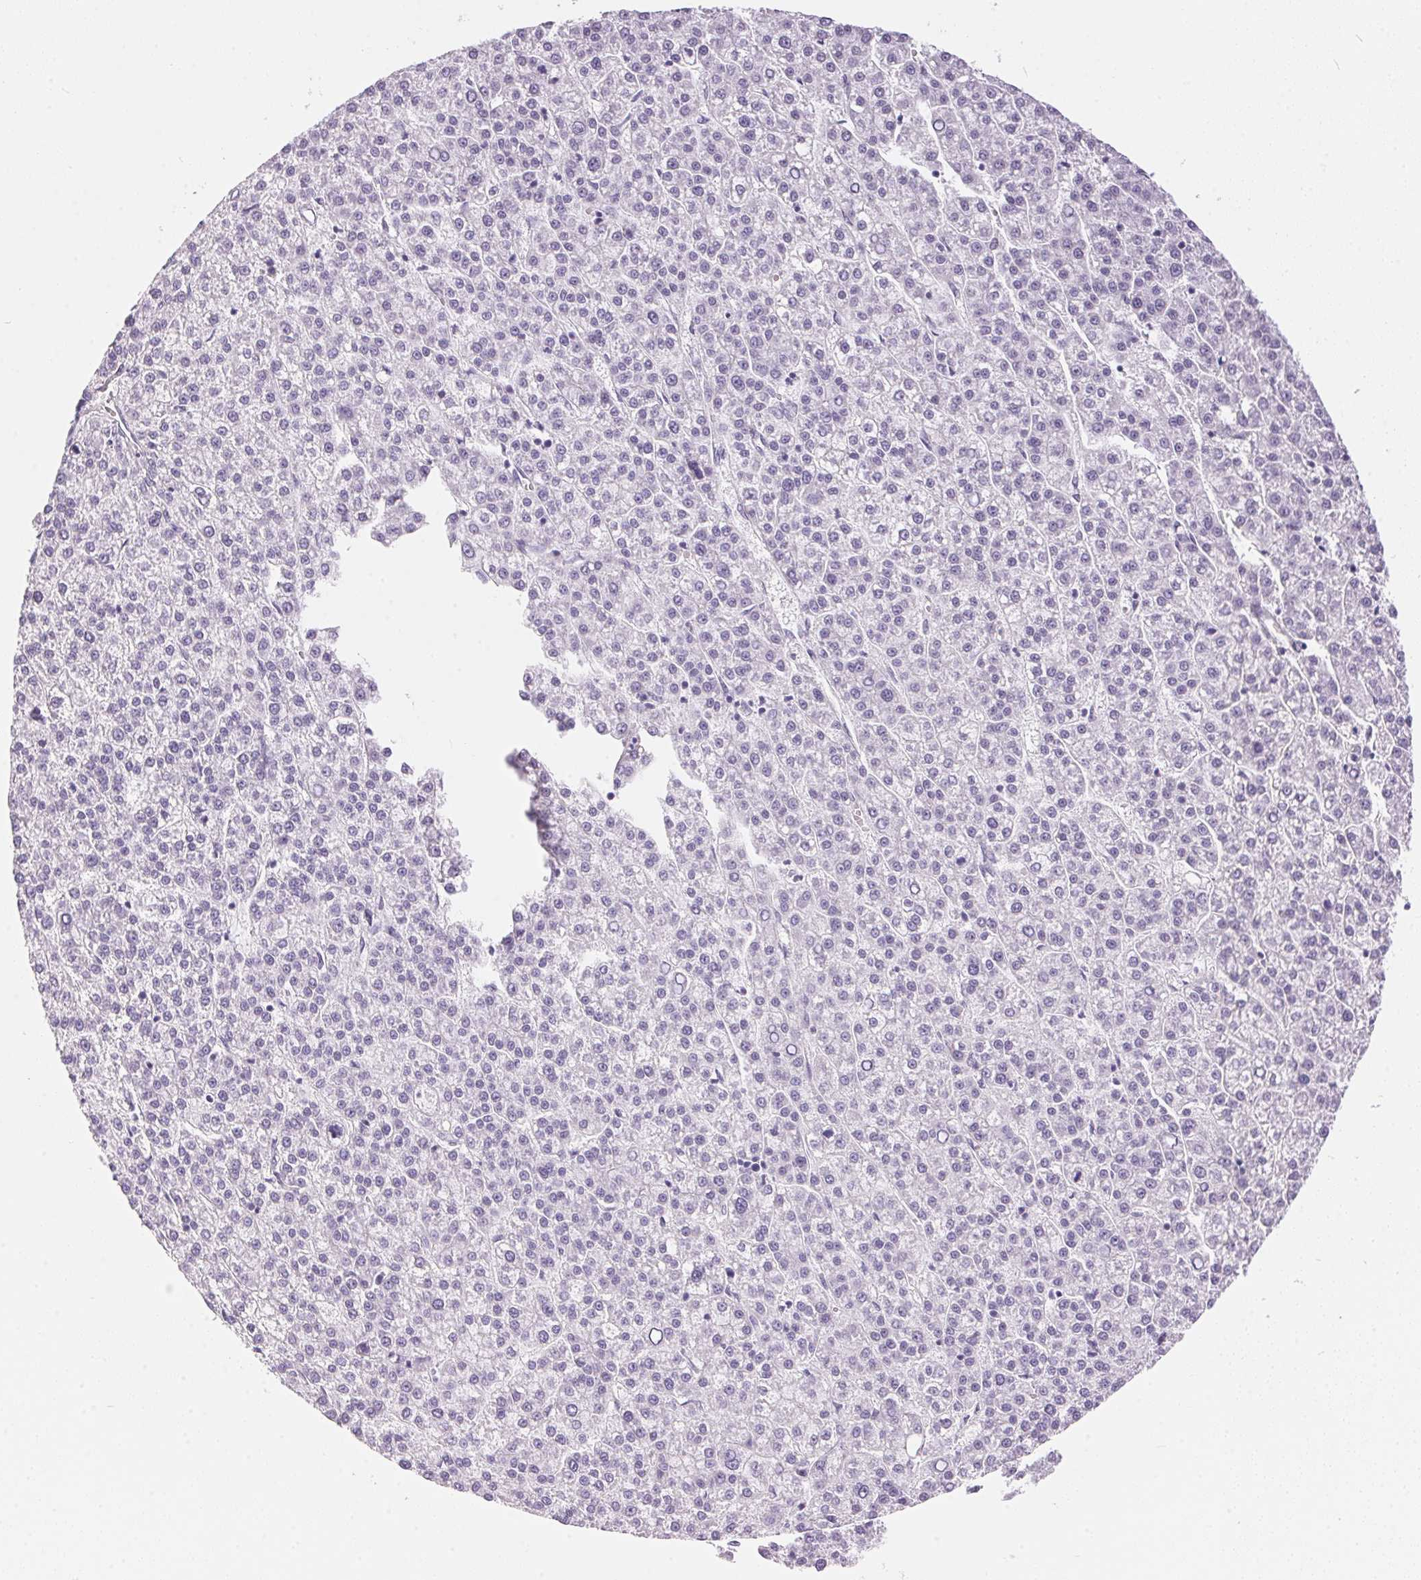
{"staining": {"intensity": "negative", "quantity": "none", "location": "none"}, "tissue": "liver cancer", "cell_type": "Tumor cells", "image_type": "cancer", "snomed": [{"axis": "morphology", "description": "Carcinoma, Hepatocellular, NOS"}, {"axis": "topography", "description": "Liver"}], "caption": "This photomicrograph is of liver hepatocellular carcinoma stained with immunohistochemistry (IHC) to label a protein in brown with the nuclei are counter-stained blue. There is no expression in tumor cells. The staining was performed using DAB to visualize the protein expression in brown, while the nuclei were stained in blue with hematoxylin (Magnification: 20x).", "gene": "CADPS", "patient": {"sex": "female", "age": 58}}